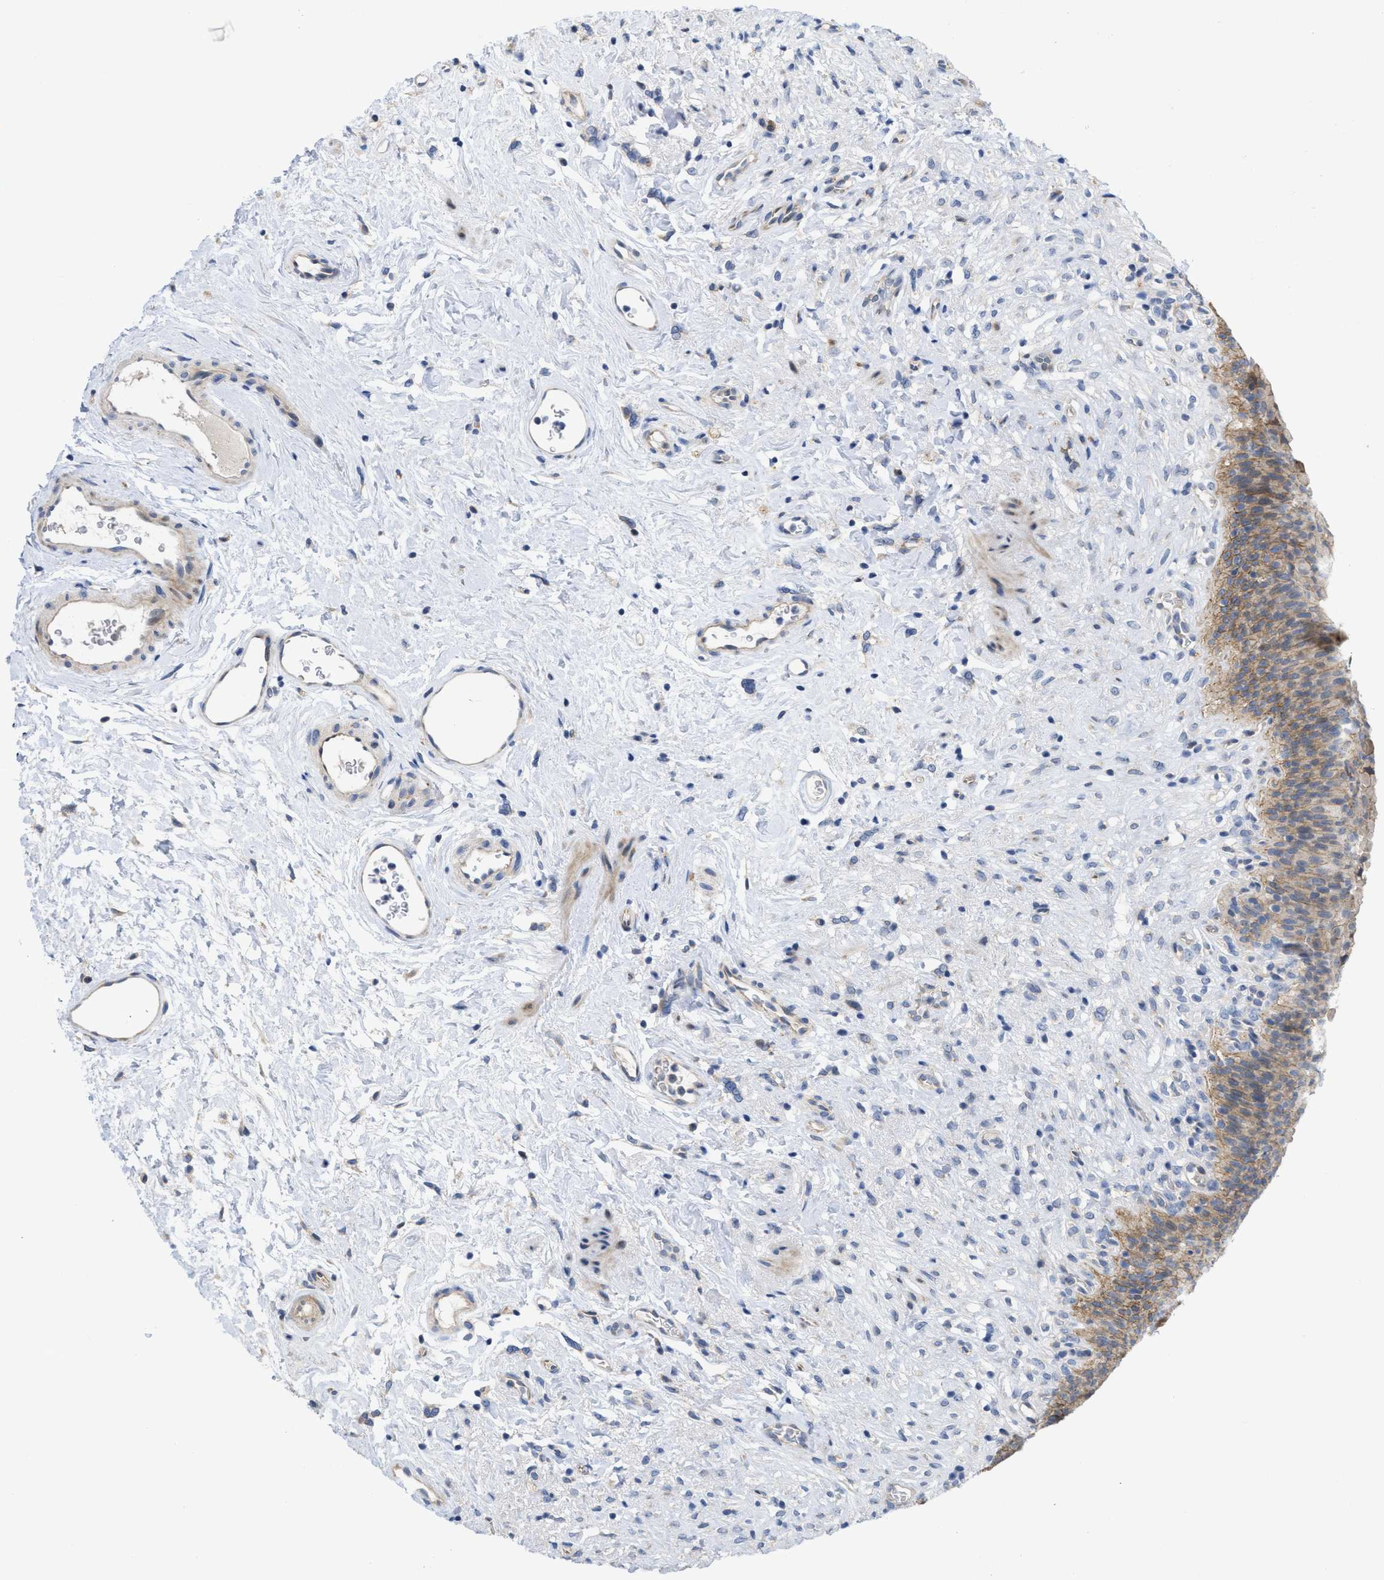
{"staining": {"intensity": "moderate", "quantity": ">75%", "location": "cytoplasmic/membranous"}, "tissue": "urinary bladder", "cell_type": "Urothelial cells", "image_type": "normal", "snomed": [{"axis": "morphology", "description": "Normal tissue, NOS"}, {"axis": "topography", "description": "Urinary bladder"}], "caption": "IHC image of unremarkable urinary bladder: human urinary bladder stained using immunohistochemistry (IHC) exhibits medium levels of moderate protein expression localized specifically in the cytoplasmic/membranous of urothelial cells, appearing as a cytoplasmic/membranous brown color.", "gene": "CDPF1", "patient": {"sex": "female", "age": 79}}